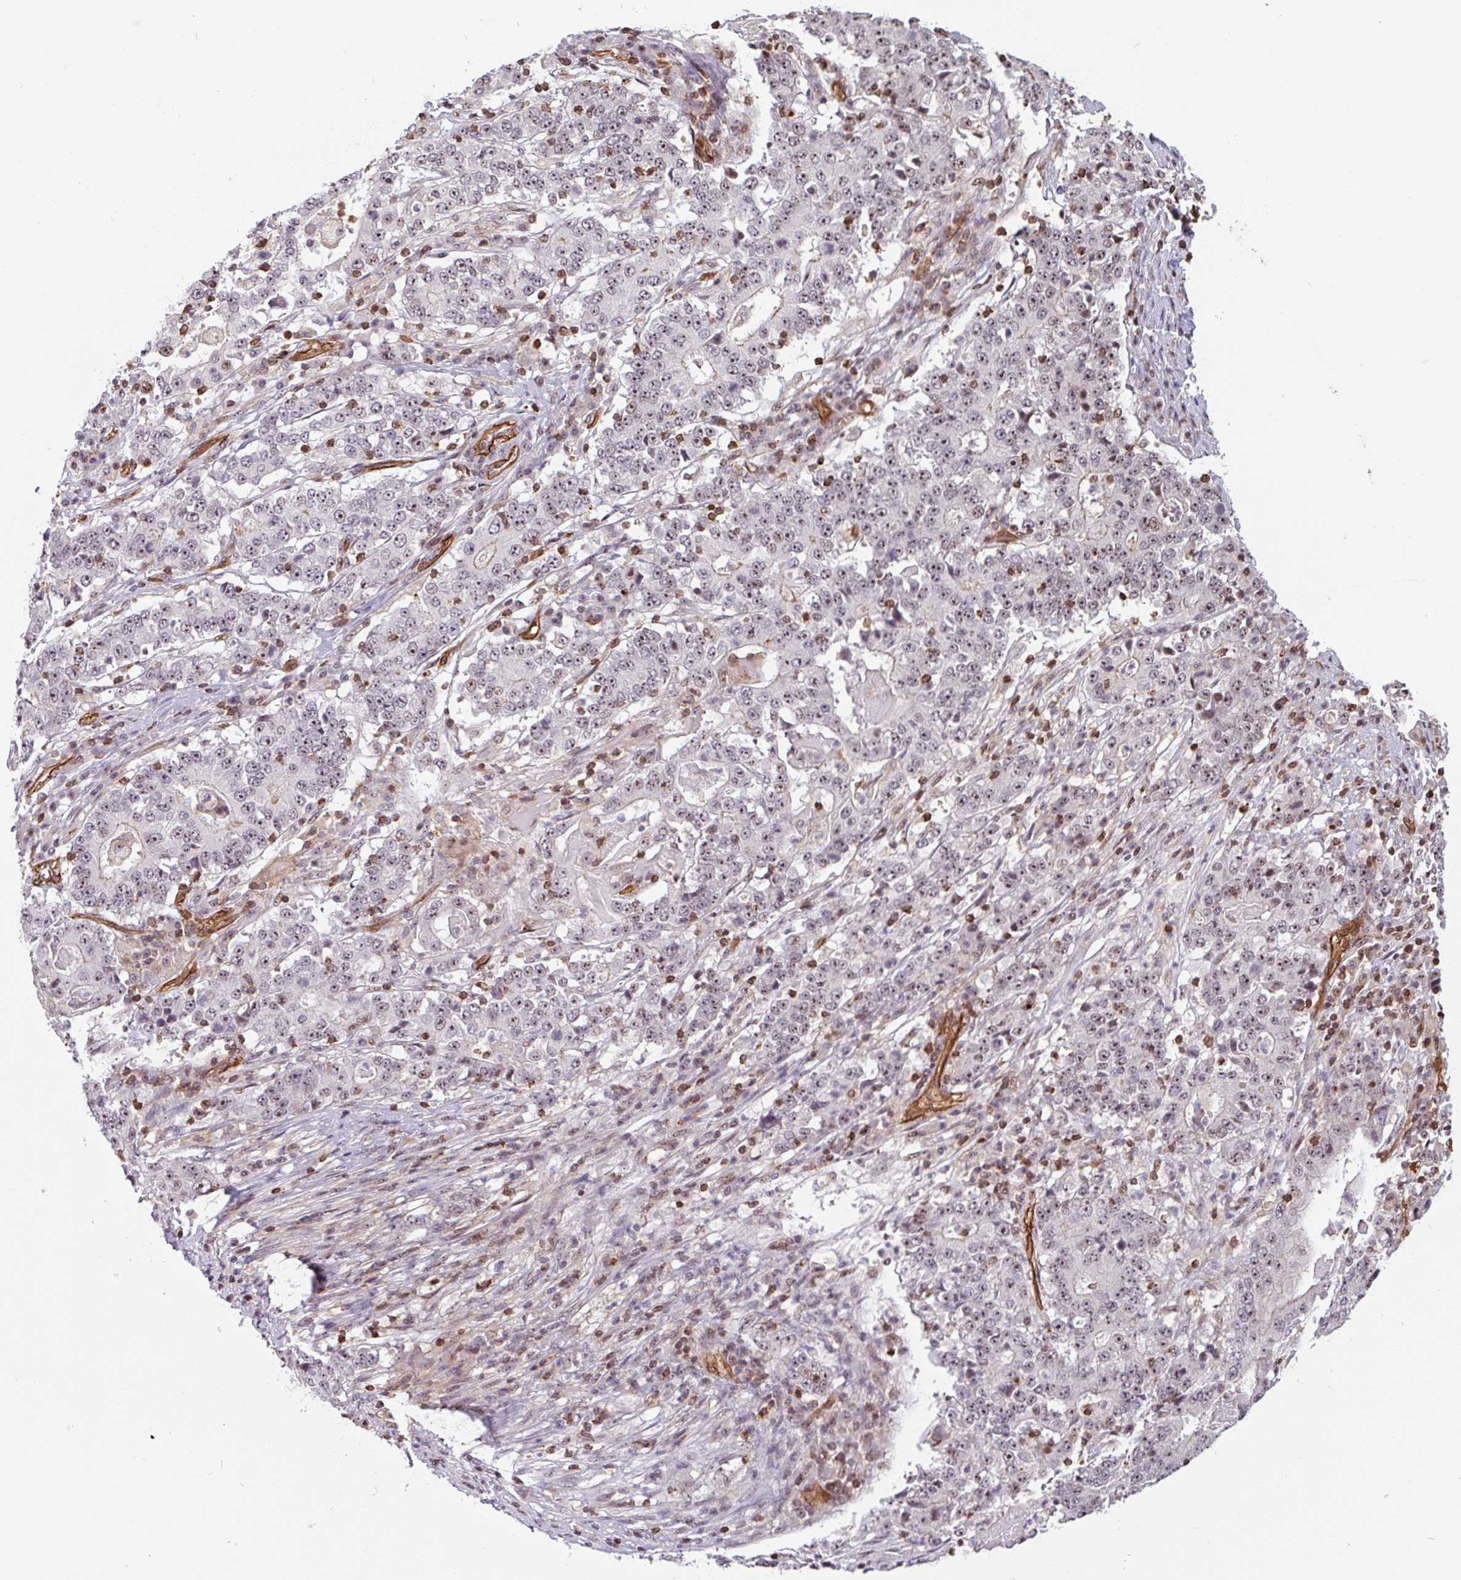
{"staining": {"intensity": "moderate", "quantity": "25%-75%", "location": "nuclear"}, "tissue": "stomach cancer", "cell_type": "Tumor cells", "image_type": "cancer", "snomed": [{"axis": "morphology", "description": "Adenocarcinoma, NOS"}, {"axis": "topography", "description": "Stomach"}], "caption": "There is medium levels of moderate nuclear expression in tumor cells of stomach cancer, as demonstrated by immunohistochemical staining (brown color).", "gene": "ZNF689", "patient": {"sex": "male", "age": 59}}